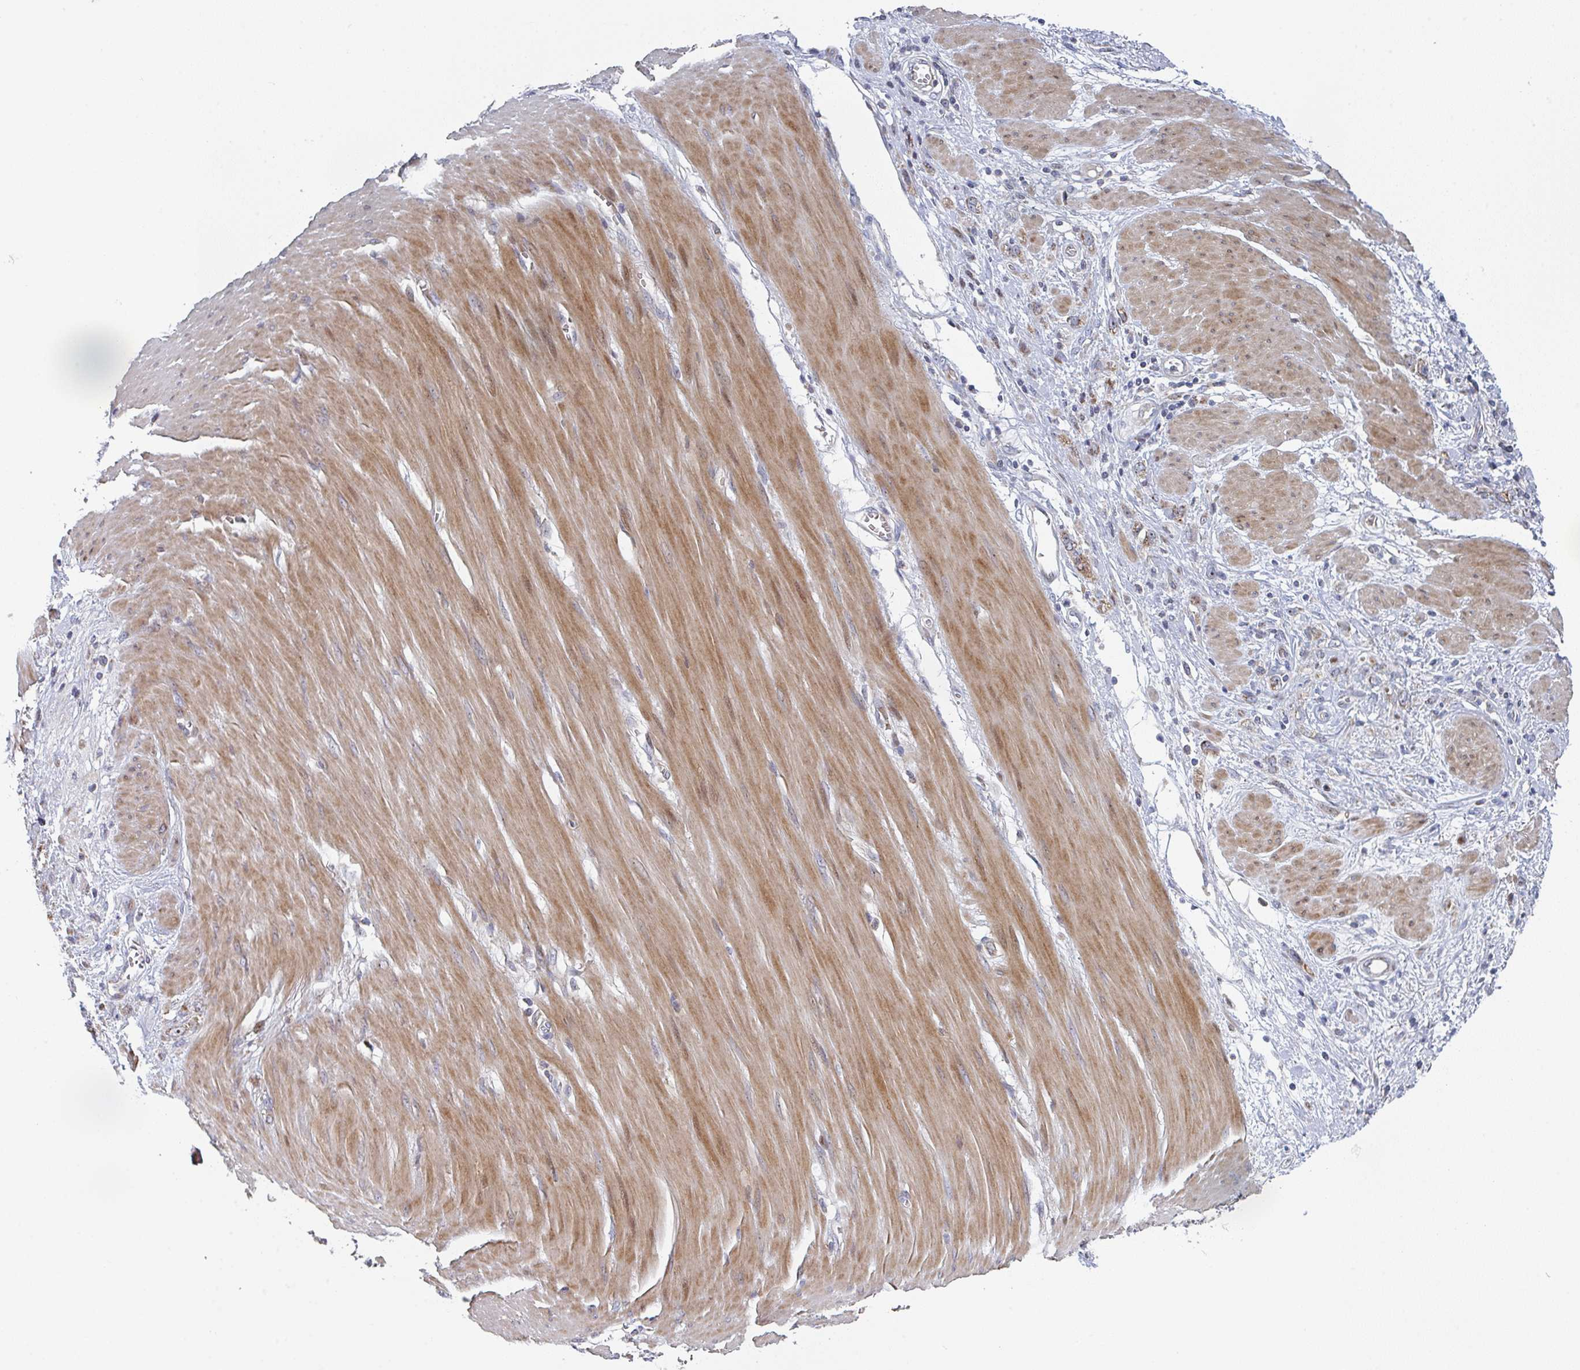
{"staining": {"intensity": "weak", "quantity": ">75%", "location": "cytoplasmic/membranous"}, "tissue": "stomach cancer", "cell_type": "Tumor cells", "image_type": "cancer", "snomed": [{"axis": "morphology", "description": "Adenocarcinoma, NOS"}, {"axis": "topography", "description": "Stomach"}], "caption": "Stomach cancer (adenocarcinoma) stained with immunohistochemistry (IHC) reveals weak cytoplasmic/membranous expression in about >75% of tumor cells.", "gene": "ZNF644", "patient": {"sex": "female", "age": 76}}